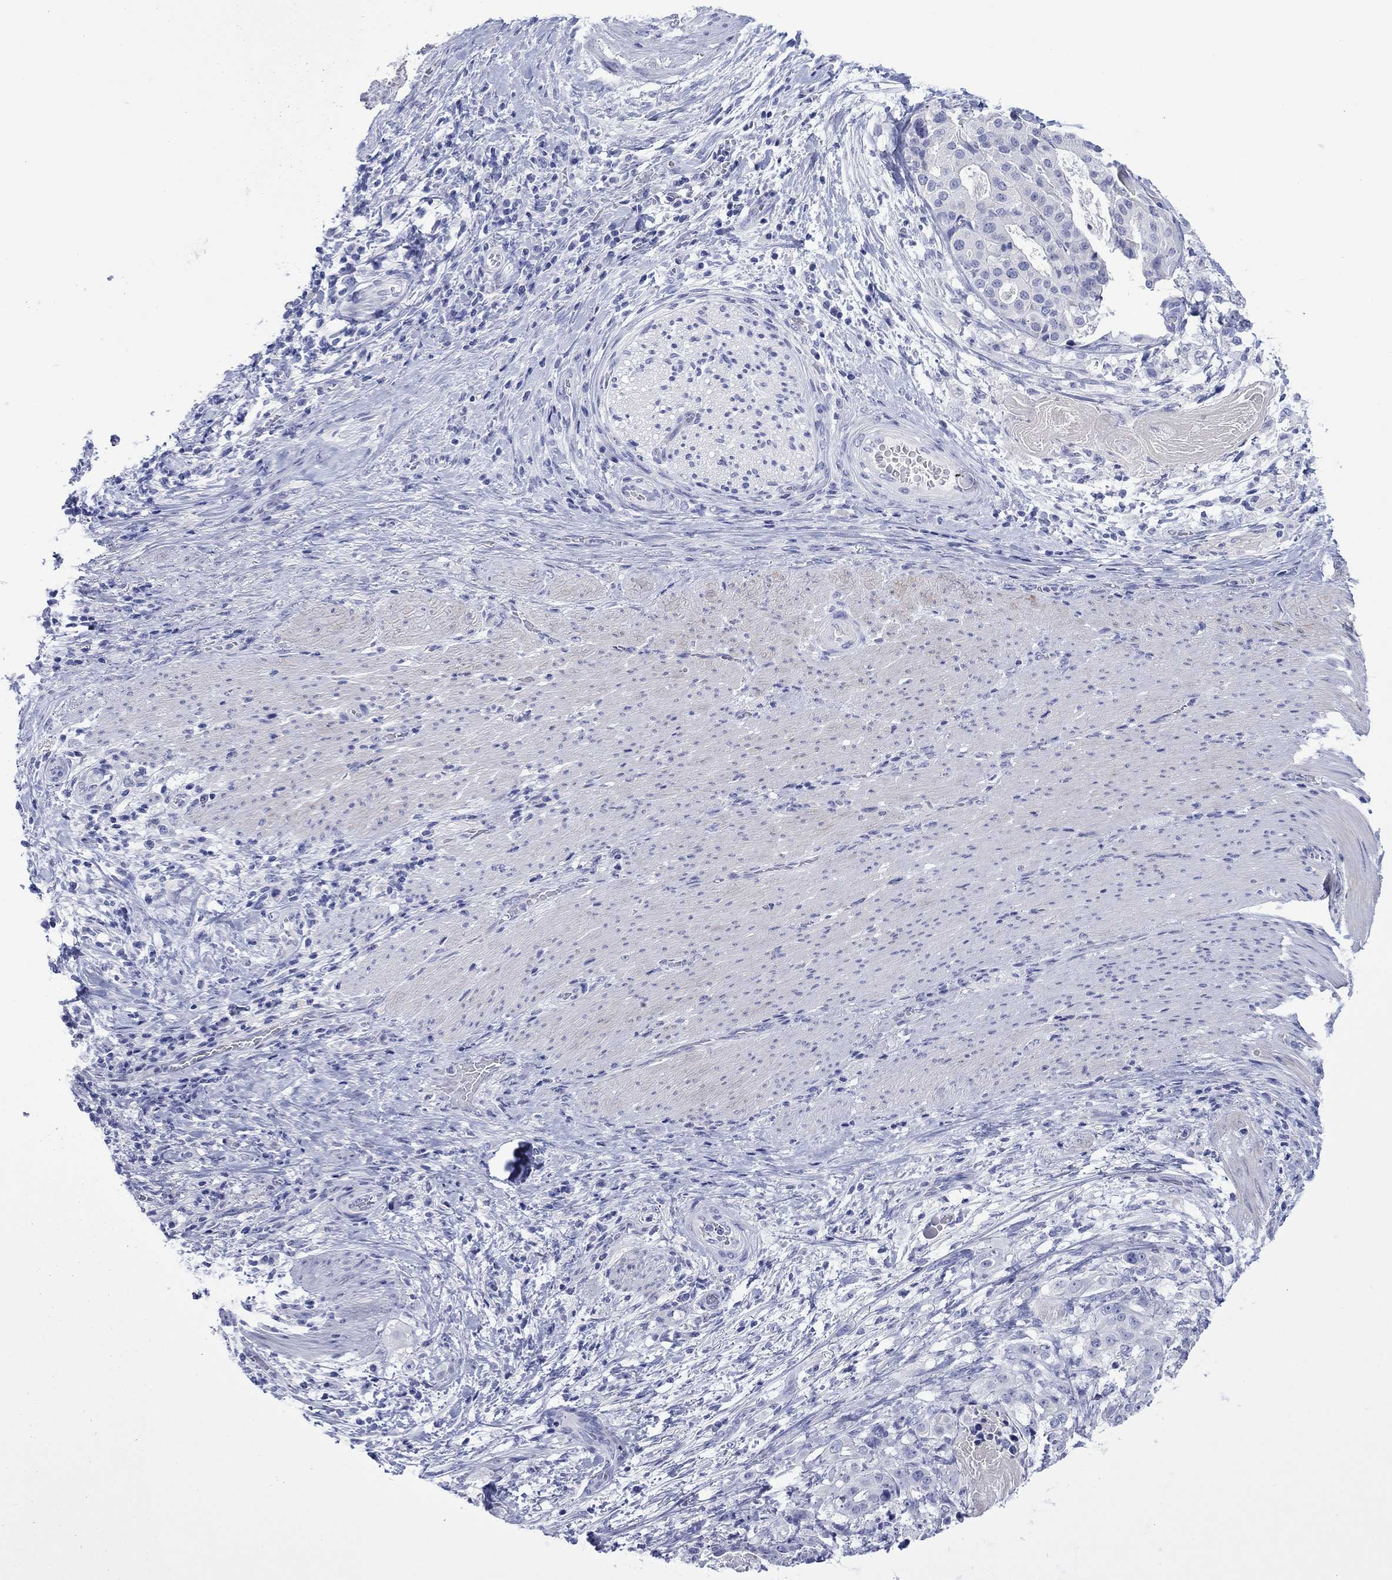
{"staining": {"intensity": "negative", "quantity": "none", "location": "none"}, "tissue": "stomach cancer", "cell_type": "Tumor cells", "image_type": "cancer", "snomed": [{"axis": "morphology", "description": "Adenocarcinoma, NOS"}, {"axis": "topography", "description": "Stomach"}], "caption": "High magnification brightfield microscopy of adenocarcinoma (stomach) stained with DAB (brown) and counterstained with hematoxylin (blue): tumor cells show no significant positivity.", "gene": "MLANA", "patient": {"sex": "male", "age": 48}}